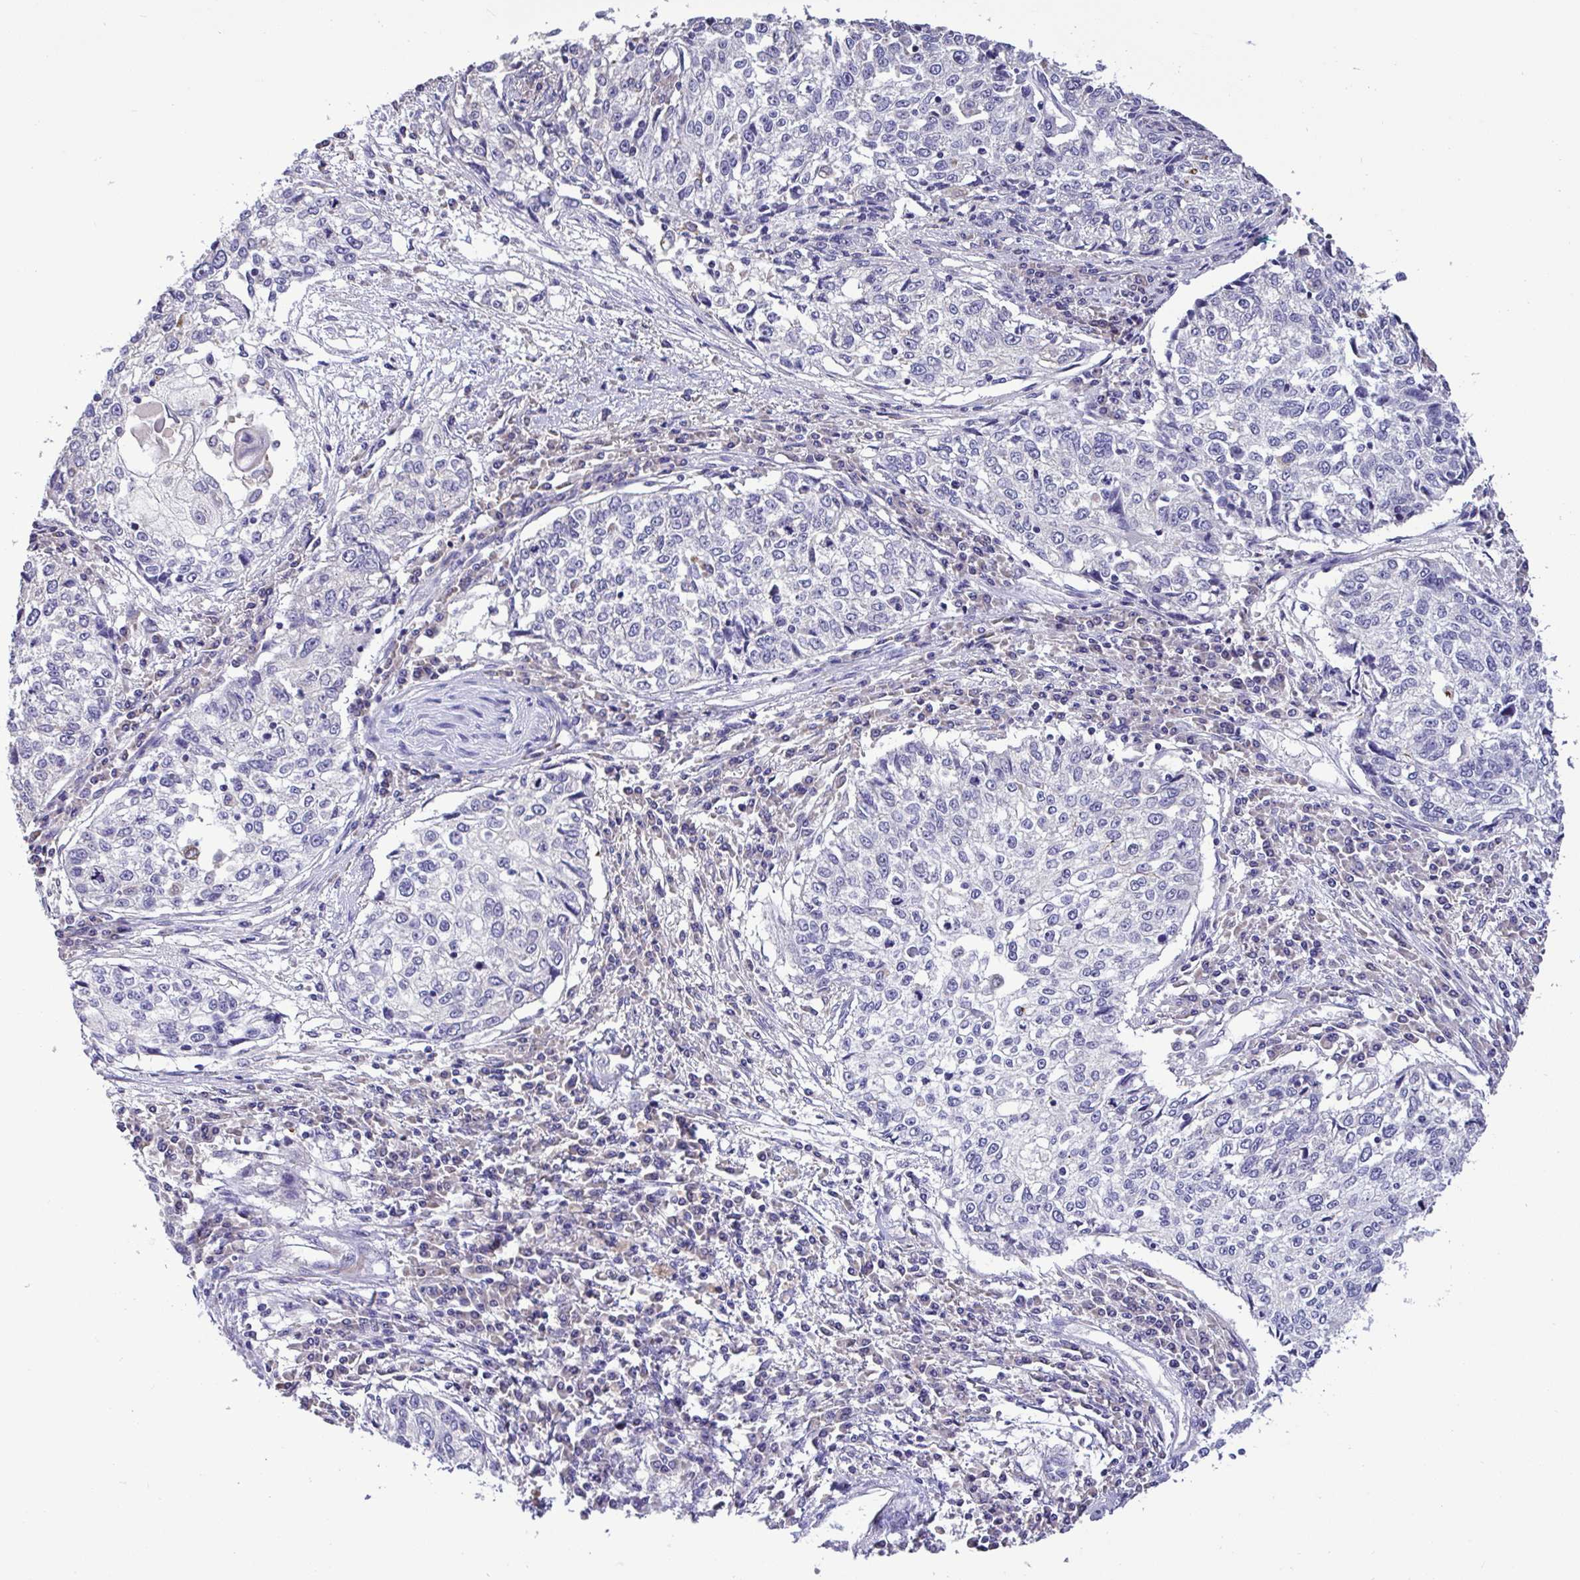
{"staining": {"intensity": "negative", "quantity": "none", "location": "none"}, "tissue": "cervical cancer", "cell_type": "Tumor cells", "image_type": "cancer", "snomed": [{"axis": "morphology", "description": "Squamous cell carcinoma, NOS"}, {"axis": "topography", "description": "Cervix"}], "caption": "Squamous cell carcinoma (cervical) was stained to show a protein in brown. There is no significant expression in tumor cells.", "gene": "ST8SIA2", "patient": {"sex": "female", "age": 57}}